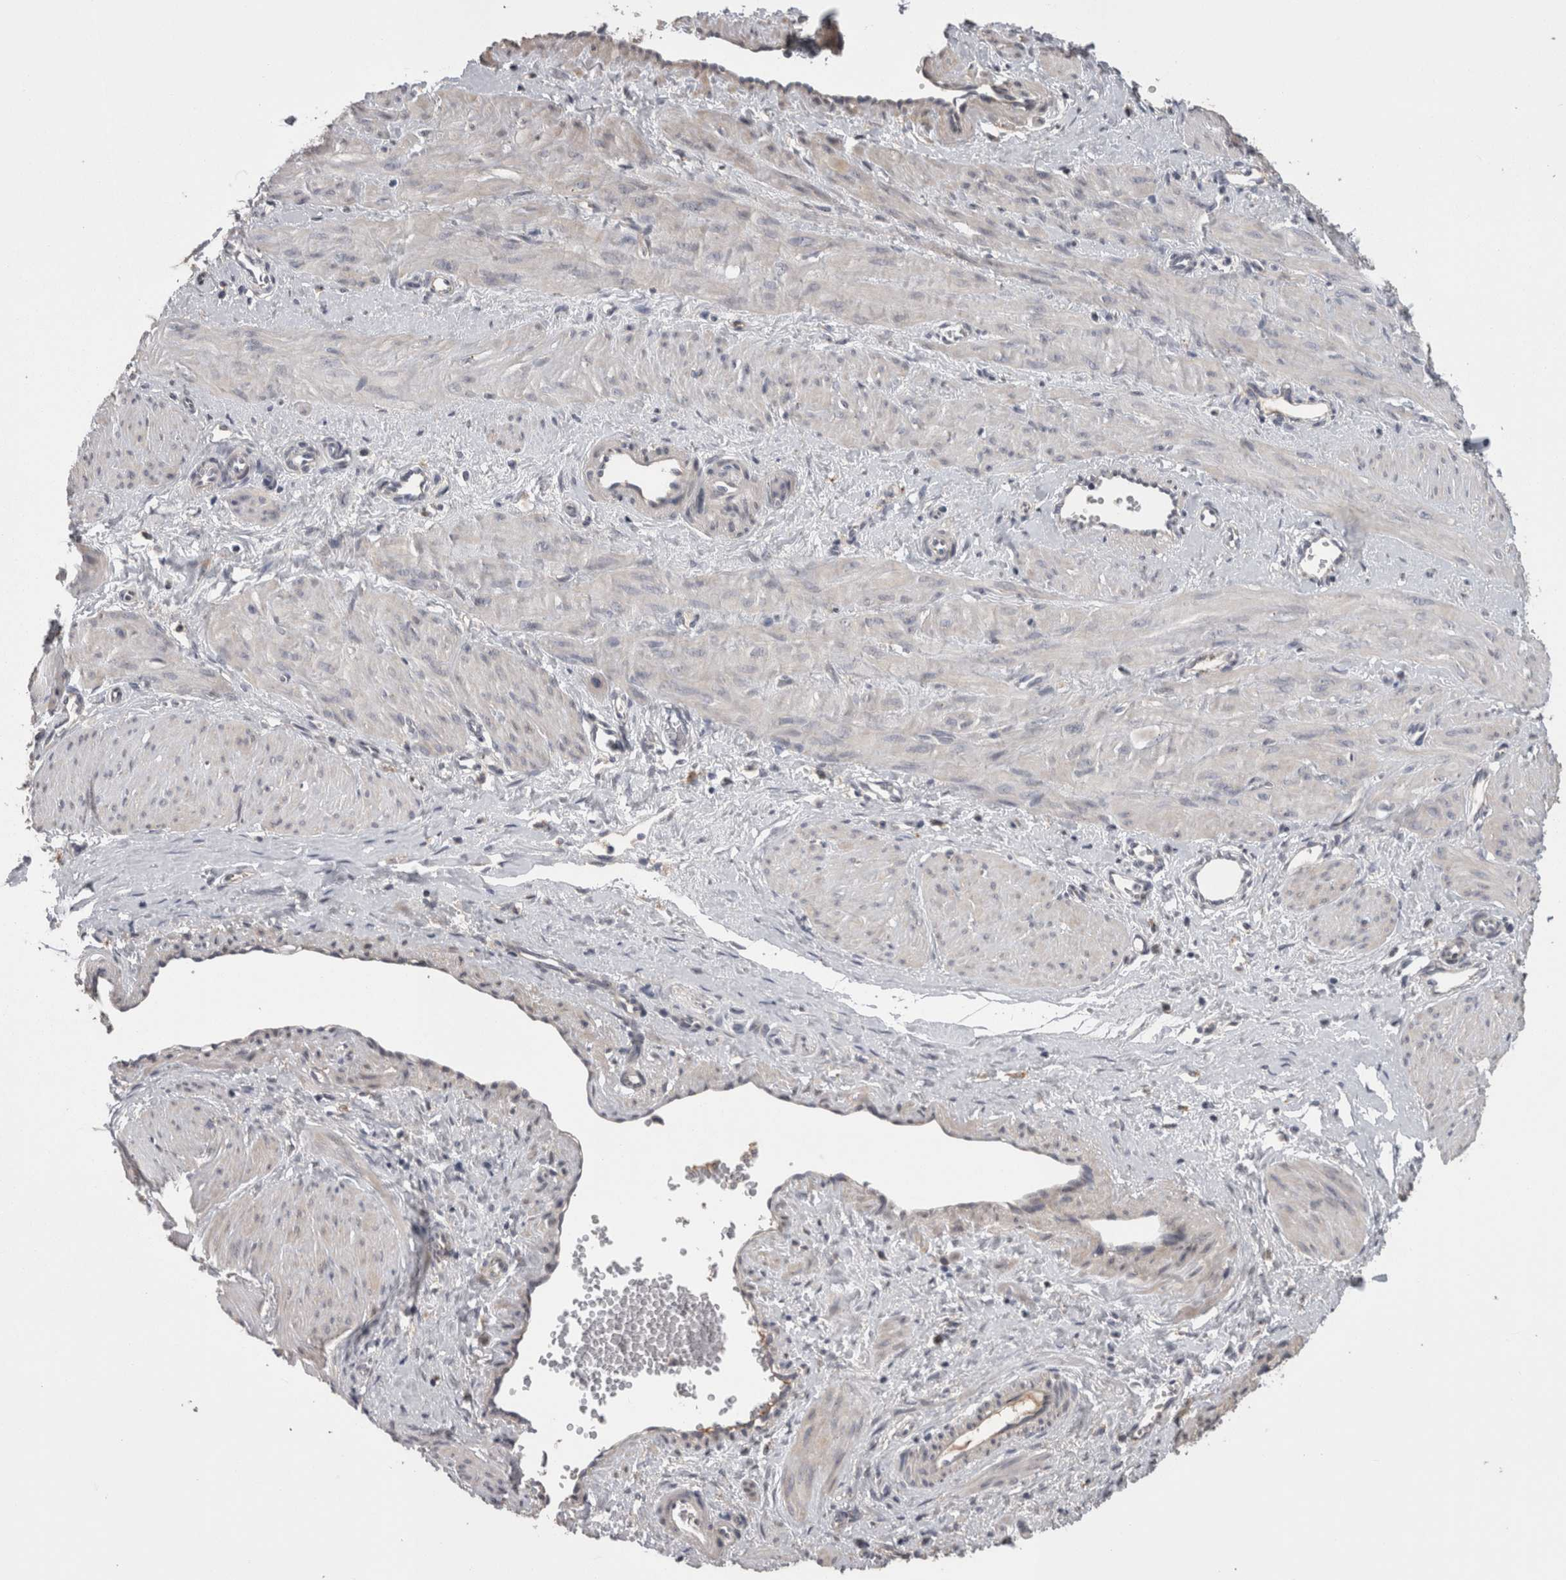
{"staining": {"intensity": "negative", "quantity": "none", "location": "none"}, "tissue": "smooth muscle", "cell_type": "Smooth muscle cells", "image_type": "normal", "snomed": [{"axis": "morphology", "description": "Normal tissue, NOS"}, {"axis": "topography", "description": "Endometrium"}], "caption": "Protein analysis of unremarkable smooth muscle shows no significant expression in smooth muscle cells. (DAB immunohistochemistry (IHC) visualized using brightfield microscopy, high magnification).", "gene": "STC1", "patient": {"sex": "female", "age": 33}}